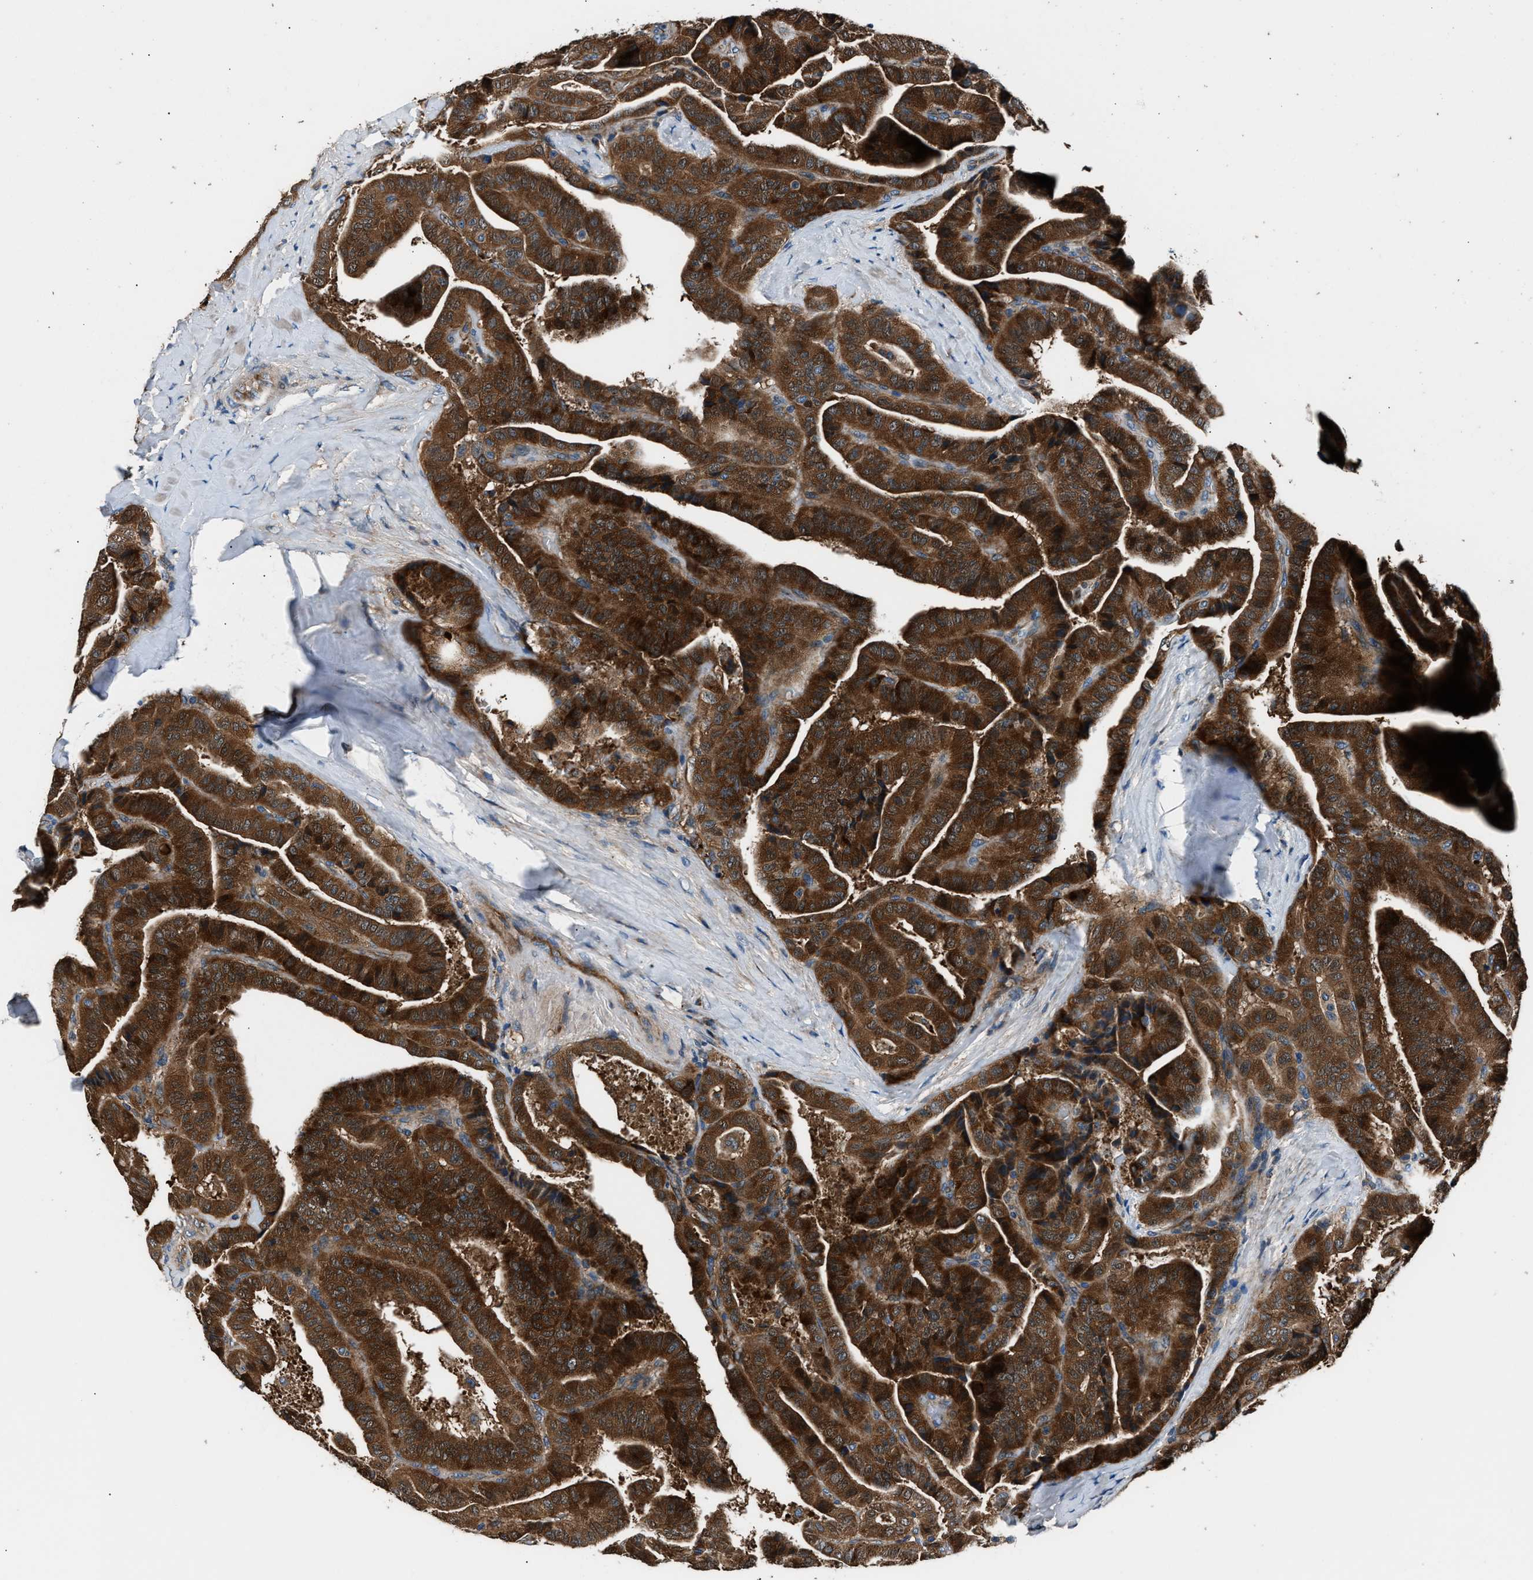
{"staining": {"intensity": "strong", "quantity": ">75%", "location": "cytoplasmic/membranous"}, "tissue": "thyroid cancer", "cell_type": "Tumor cells", "image_type": "cancer", "snomed": [{"axis": "morphology", "description": "Papillary adenocarcinoma, NOS"}, {"axis": "topography", "description": "Thyroid gland"}], "caption": "Tumor cells demonstrate strong cytoplasmic/membranous positivity in about >75% of cells in thyroid cancer (papillary adenocarcinoma).", "gene": "GGCT", "patient": {"sex": "male", "age": 77}}